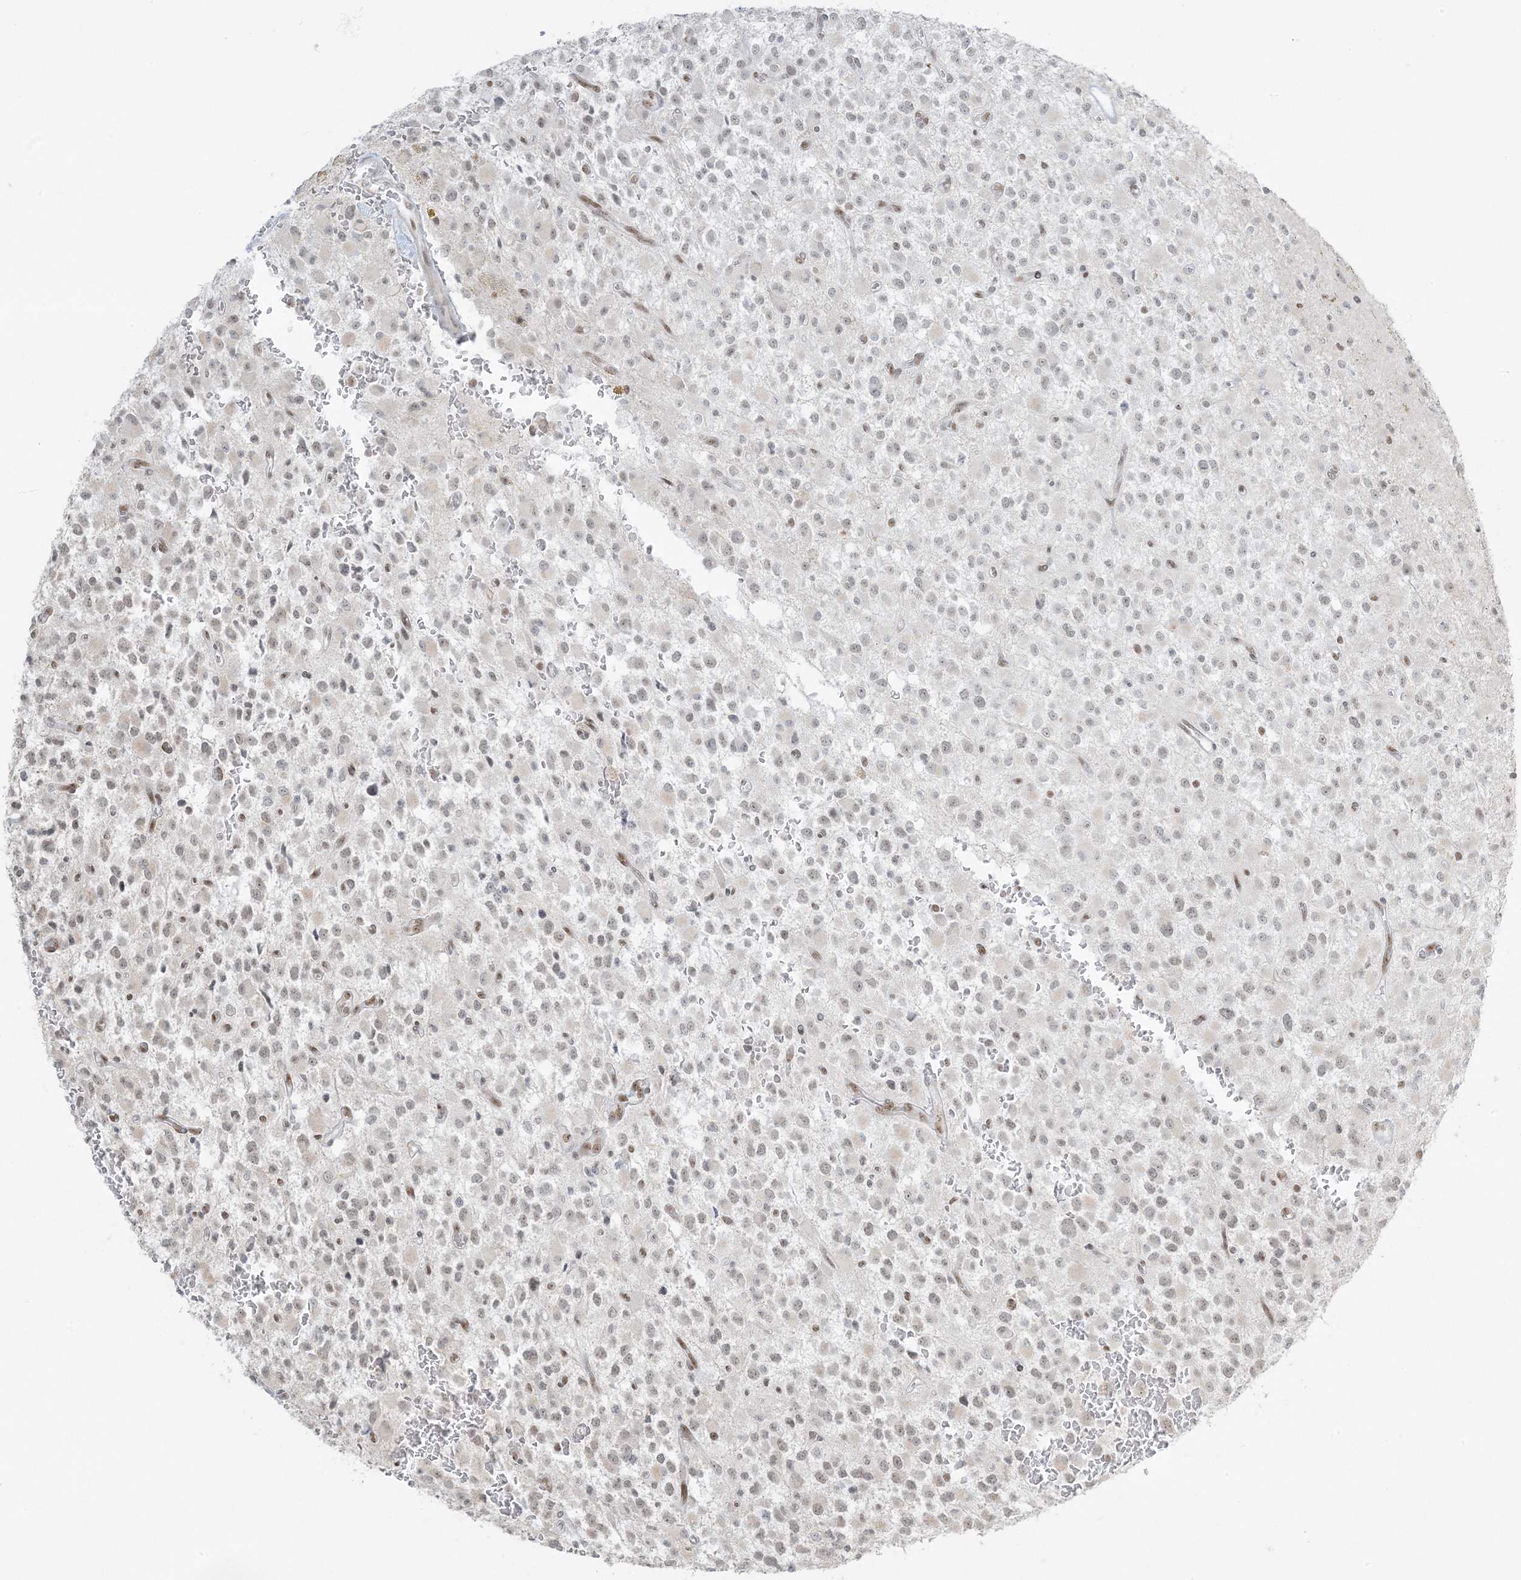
{"staining": {"intensity": "weak", "quantity": "25%-75%", "location": "nuclear"}, "tissue": "glioma", "cell_type": "Tumor cells", "image_type": "cancer", "snomed": [{"axis": "morphology", "description": "Glioma, malignant, High grade"}, {"axis": "topography", "description": "Brain"}], "caption": "Tumor cells show low levels of weak nuclear expression in approximately 25%-75% of cells in human malignant glioma (high-grade).", "gene": "ZNF787", "patient": {"sex": "male", "age": 34}}